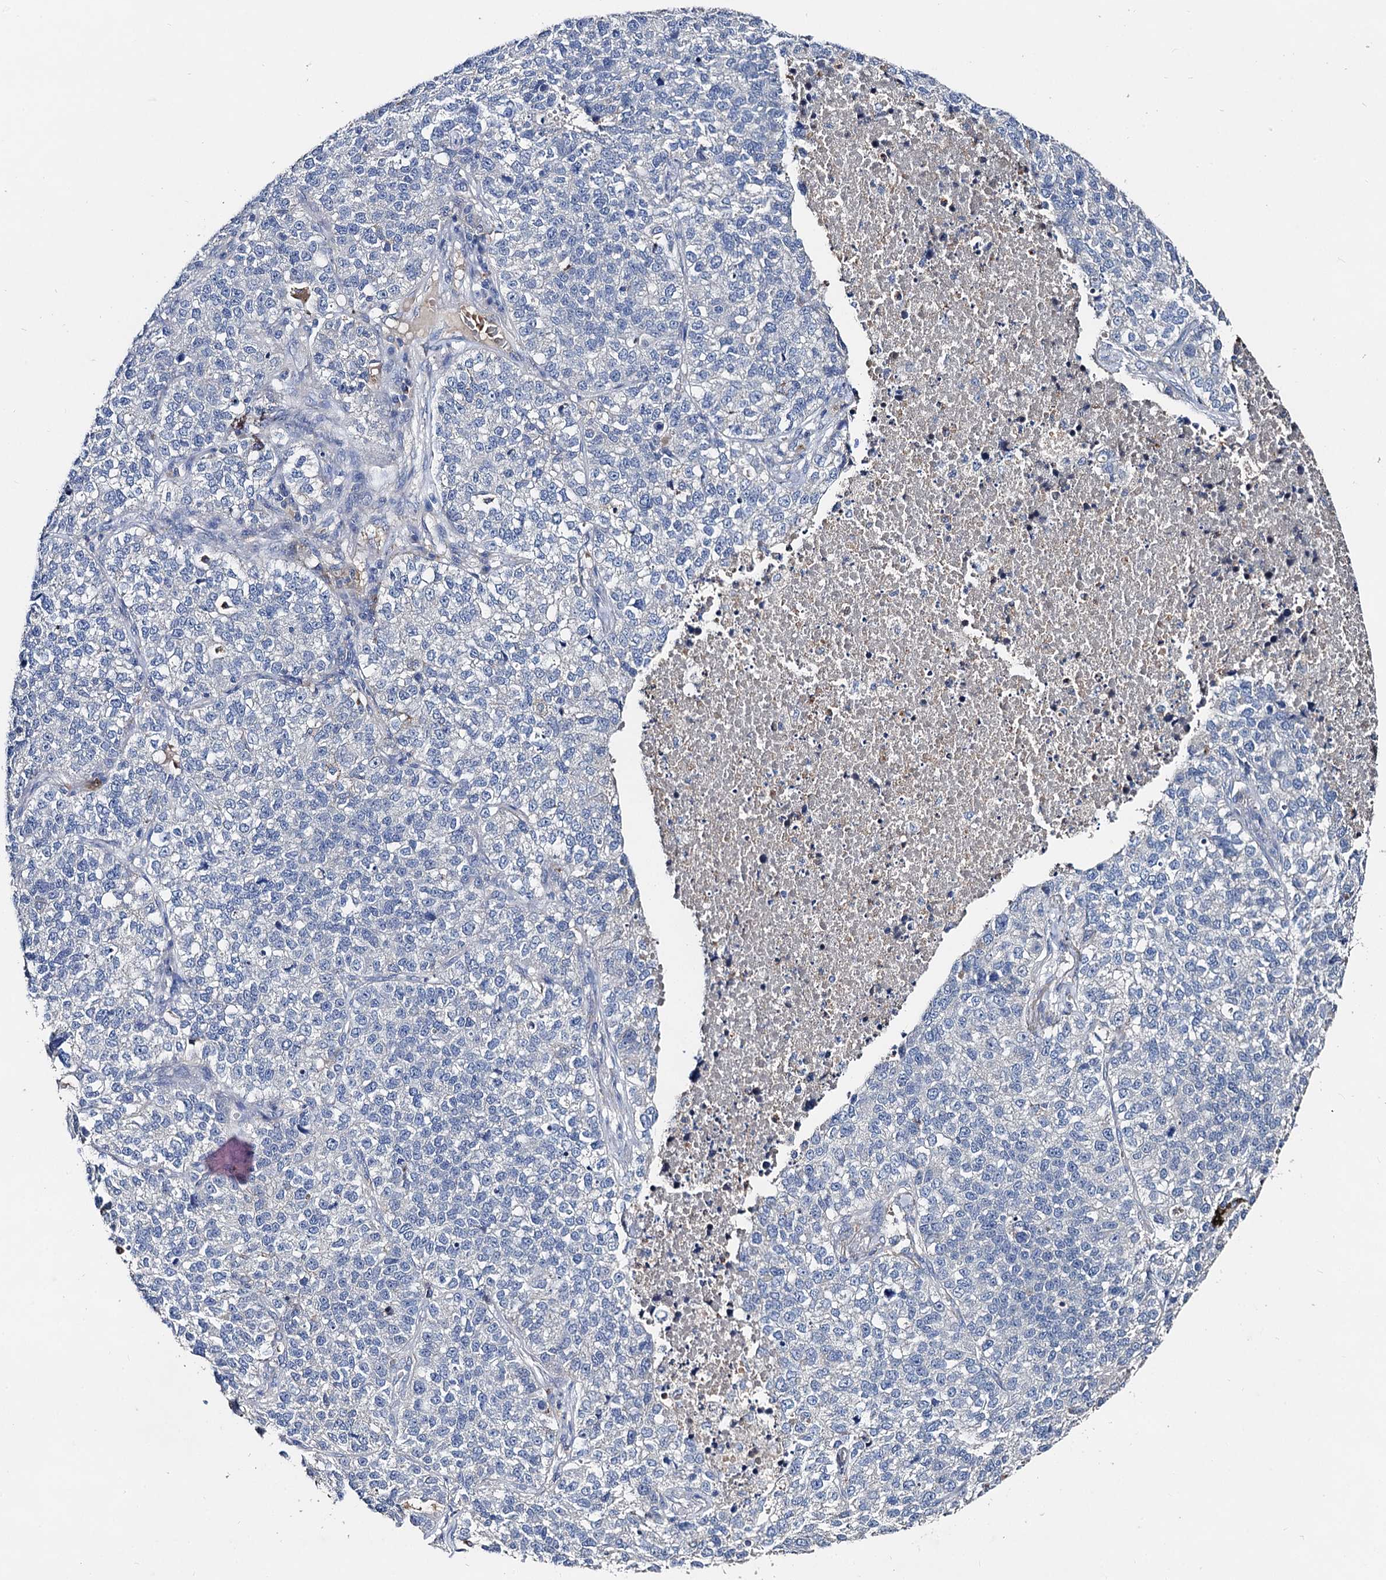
{"staining": {"intensity": "negative", "quantity": "none", "location": "none"}, "tissue": "lung cancer", "cell_type": "Tumor cells", "image_type": "cancer", "snomed": [{"axis": "morphology", "description": "Adenocarcinoma, NOS"}, {"axis": "topography", "description": "Lung"}], "caption": "The IHC micrograph has no significant positivity in tumor cells of lung adenocarcinoma tissue.", "gene": "HVCN1", "patient": {"sex": "male", "age": 49}}